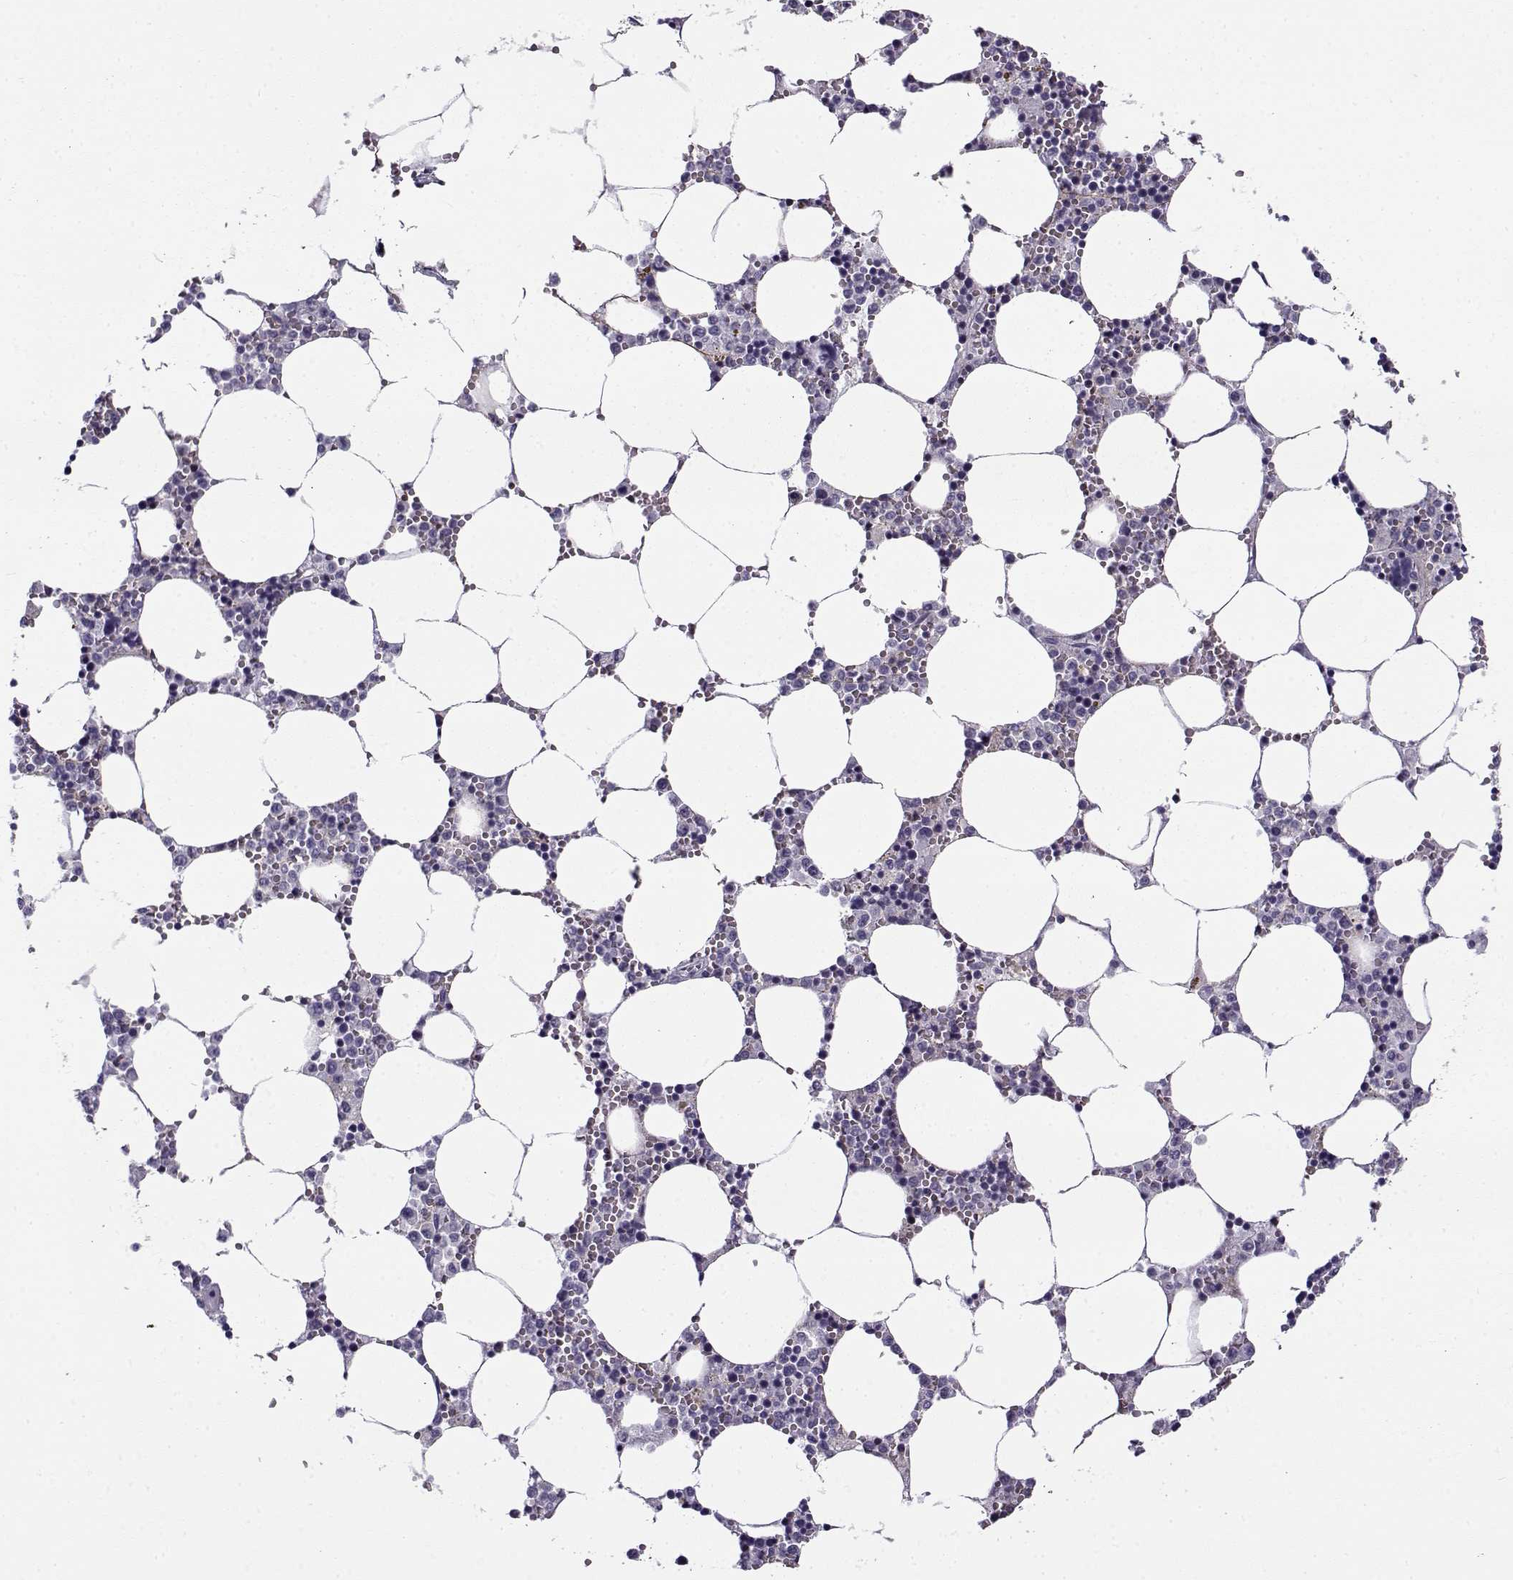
{"staining": {"intensity": "negative", "quantity": "none", "location": "none"}, "tissue": "bone marrow", "cell_type": "Hematopoietic cells", "image_type": "normal", "snomed": [{"axis": "morphology", "description": "Normal tissue, NOS"}, {"axis": "topography", "description": "Bone marrow"}], "caption": "Unremarkable bone marrow was stained to show a protein in brown. There is no significant staining in hematopoietic cells. (DAB immunohistochemistry, high magnification).", "gene": "GTSF1L", "patient": {"sex": "female", "age": 64}}